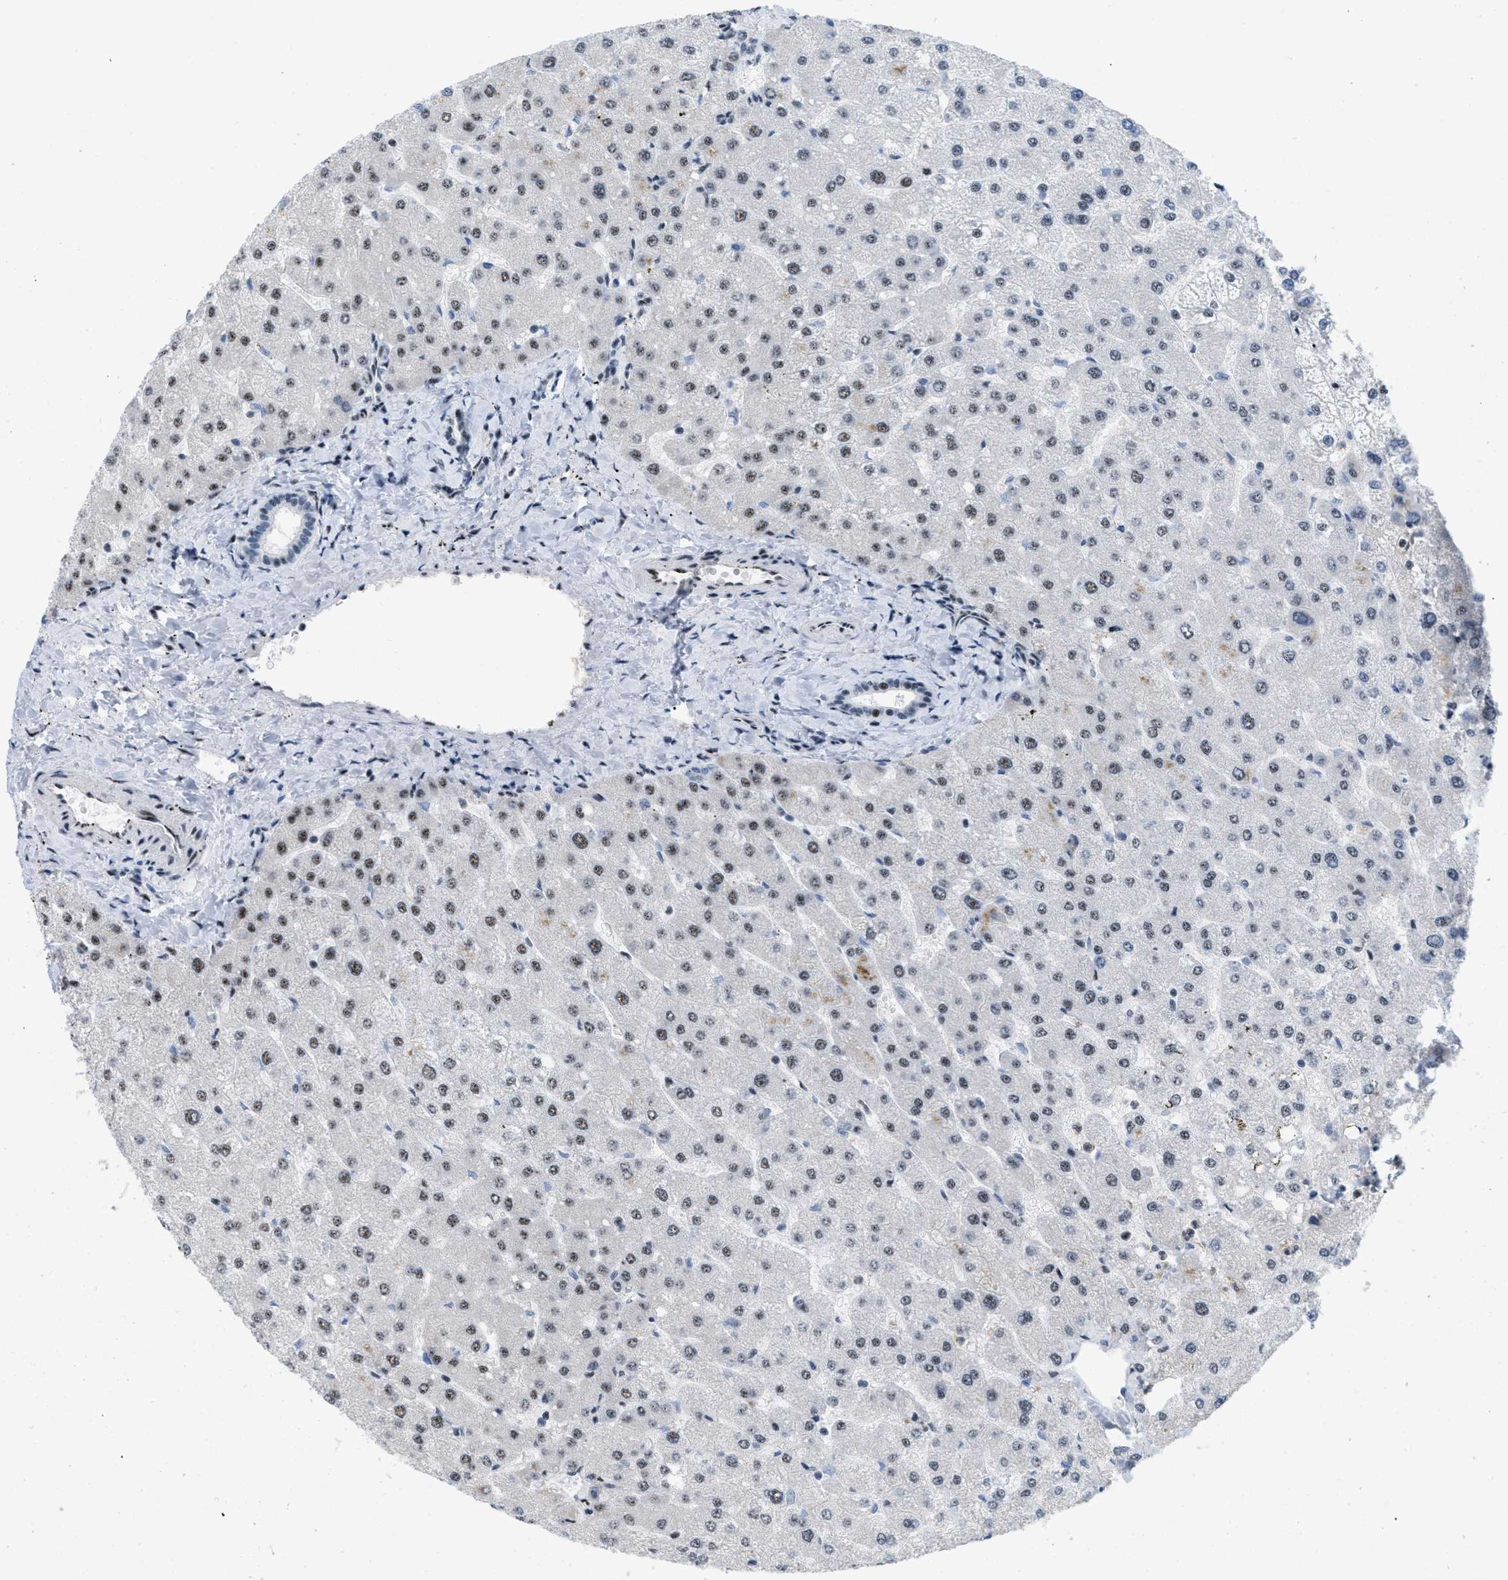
{"staining": {"intensity": "moderate", "quantity": "<25%", "location": "nuclear"}, "tissue": "liver", "cell_type": "Cholangiocytes", "image_type": "normal", "snomed": [{"axis": "morphology", "description": "Normal tissue, NOS"}, {"axis": "topography", "description": "Liver"}], "caption": "An image showing moderate nuclear positivity in about <25% of cholangiocytes in benign liver, as visualized by brown immunohistochemical staining.", "gene": "CDR2", "patient": {"sex": "male", "age": 55}}